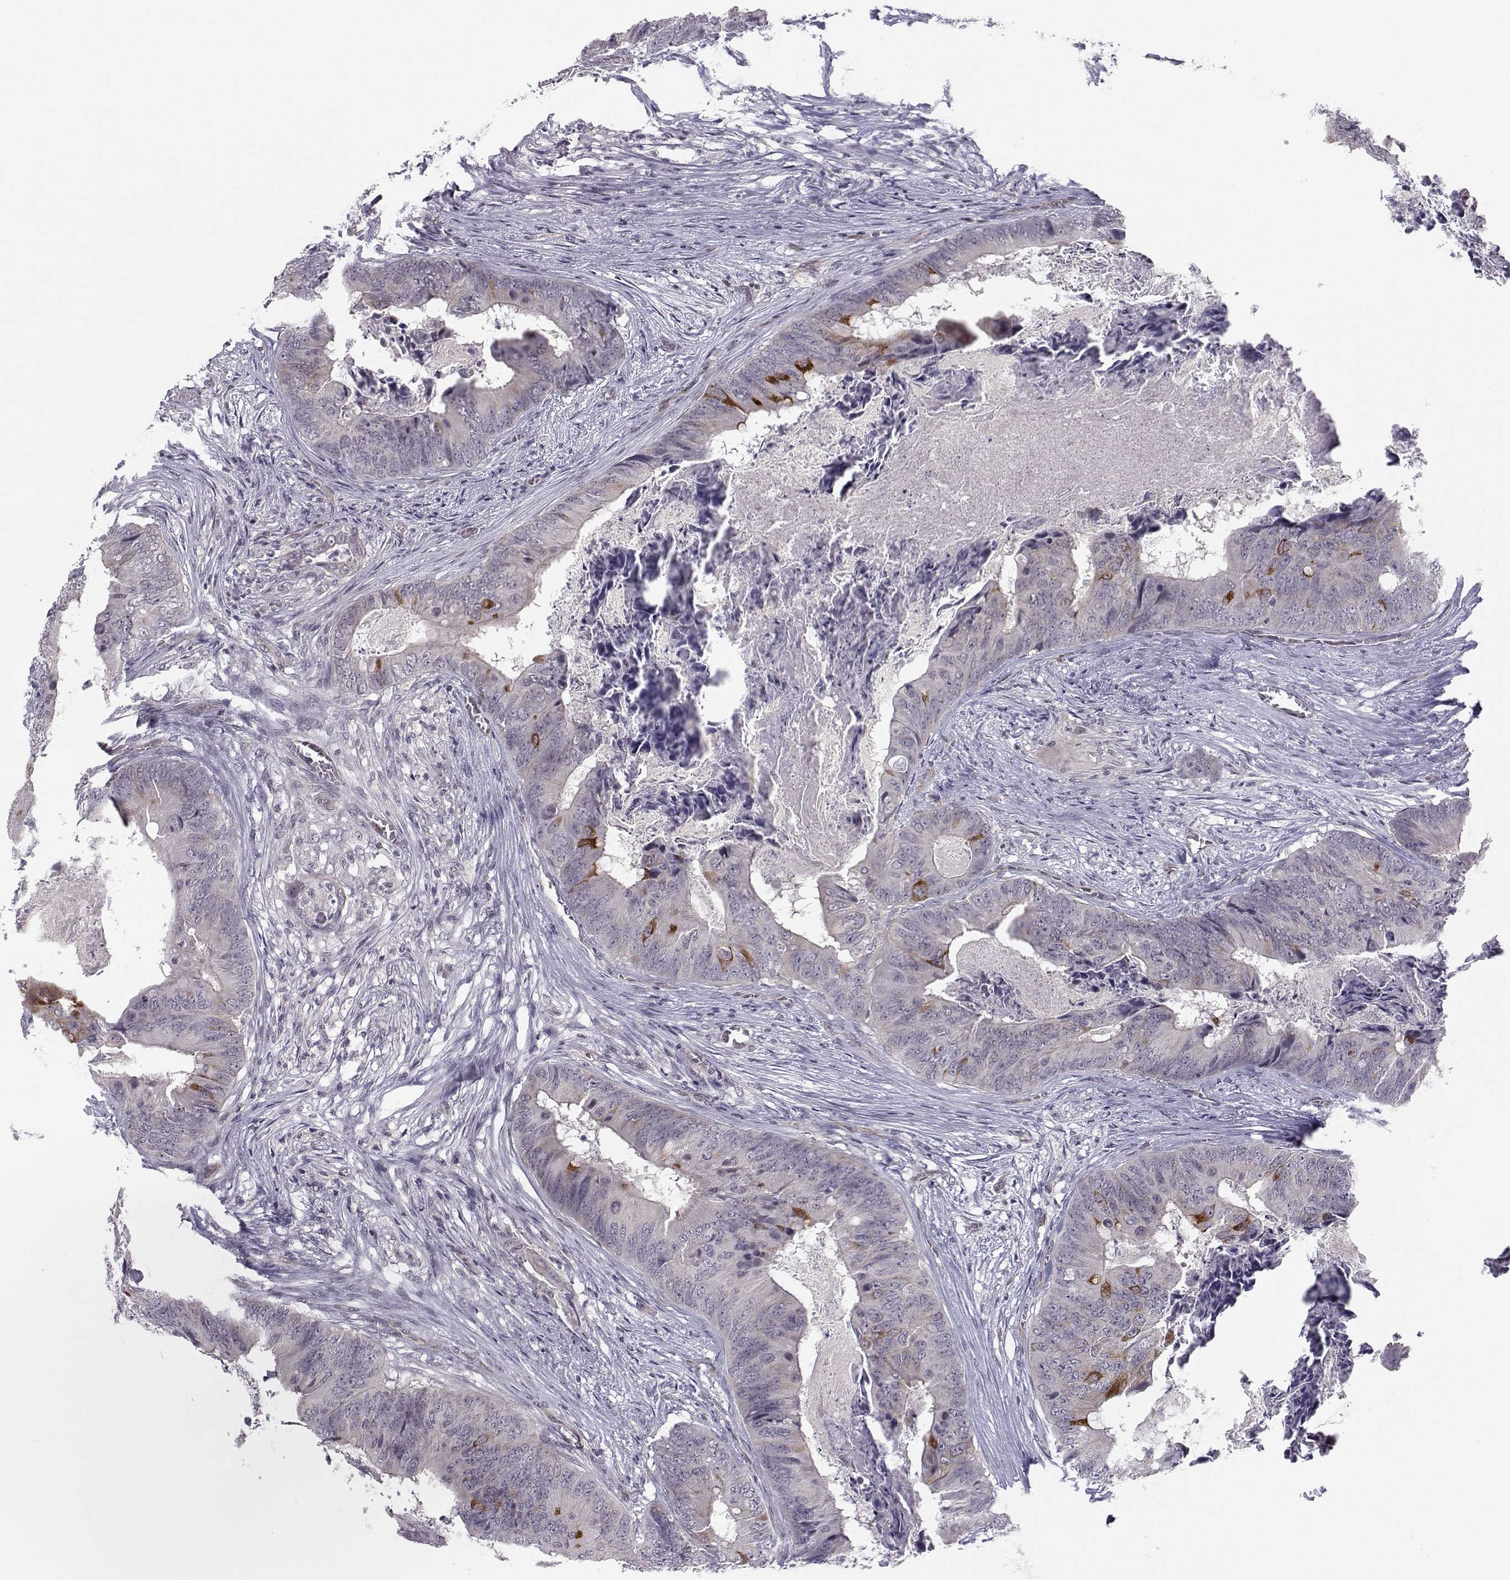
{"staining": {"intensity": "strong", "quantity": "<25%", "location": "cytoplasmic/membranous"}, "tissue": "colorectal cancer", "cell_type": "Tumor cells", "image_type": "cancer", "snomed": [{"axis": "morphology", "description": "Adenocarcinoma, NOS"}, {"axis": "topography", "description": "Colon"}], "caption": "Immunohistochemistry (IHC) staining of adenocarcinoma (colorectal), which demonstrates medium levels of strong cytoplasmic/membranous expression in about <25% of tumor cells indicating strong cytoplasmic/membranous protein positivity. The staining was performed using DAB (3,3'-diaminobenzidine) (brown) for protein detection and nuclei were counterstained in hematoxylin (blue).", "gene": "KIF13B", "patient": {"sex": "male", "age": 84}}